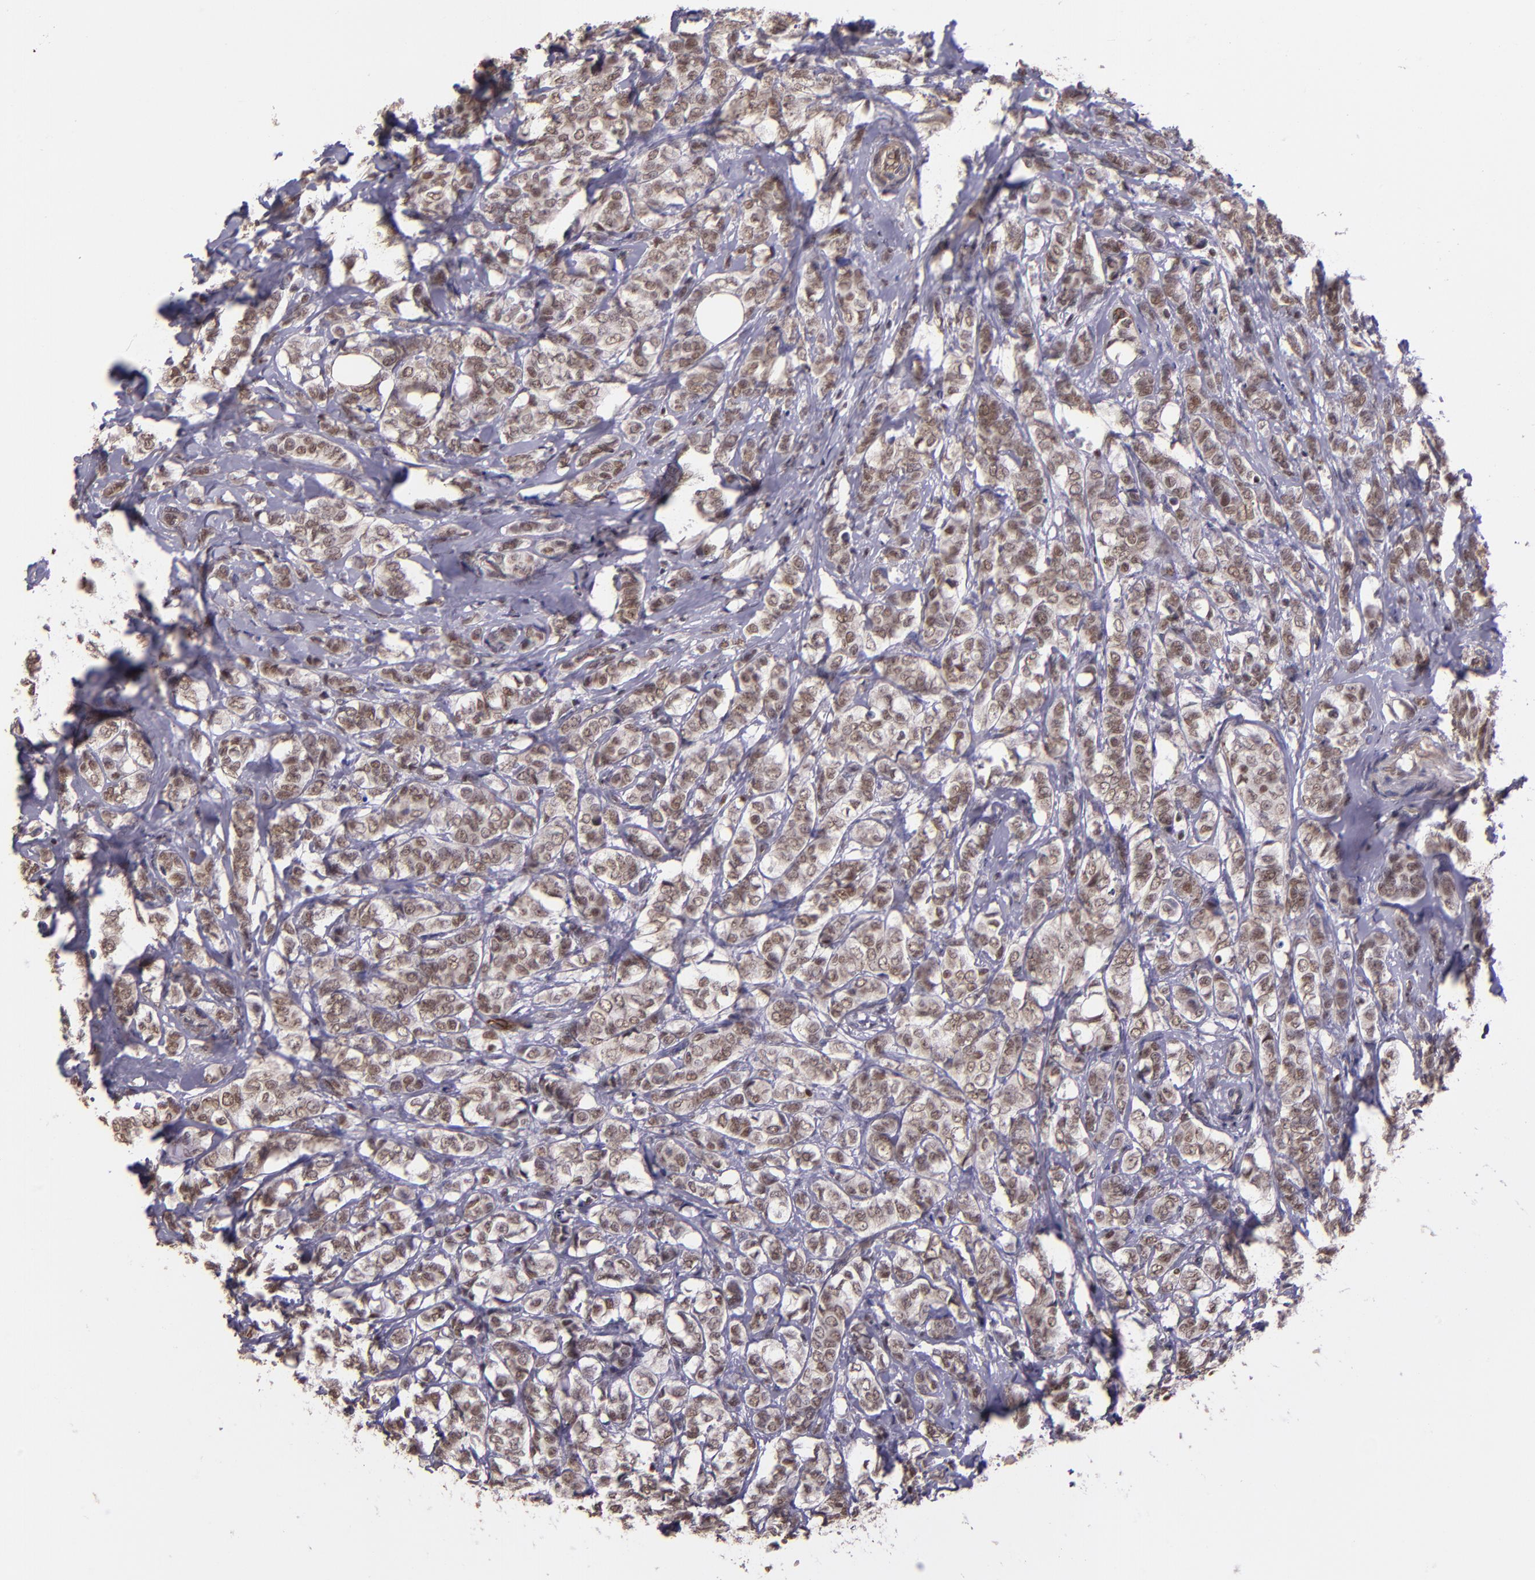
{"staining": {"intensity": "weak", "quantity": ">75%", "location": "cytoplasmic/membranous,nuclear"}, "tissue": "breast cancer", "cell_type": "Tumor cells", "image_type": "cancer", "snomed": [{"axis": "morphology", "description": "Lobular carcinoma"}, {"axis": "topography", "description": "Breast"}], "caption": "Immunohistochemical staining of breast cancer demonstrates low levels of weak cytoplasmic/membranous and nuclear expression in about >75% of tumor cells.", "gene": "ELF1", "patient": {"sex": "female", "age": 60}}